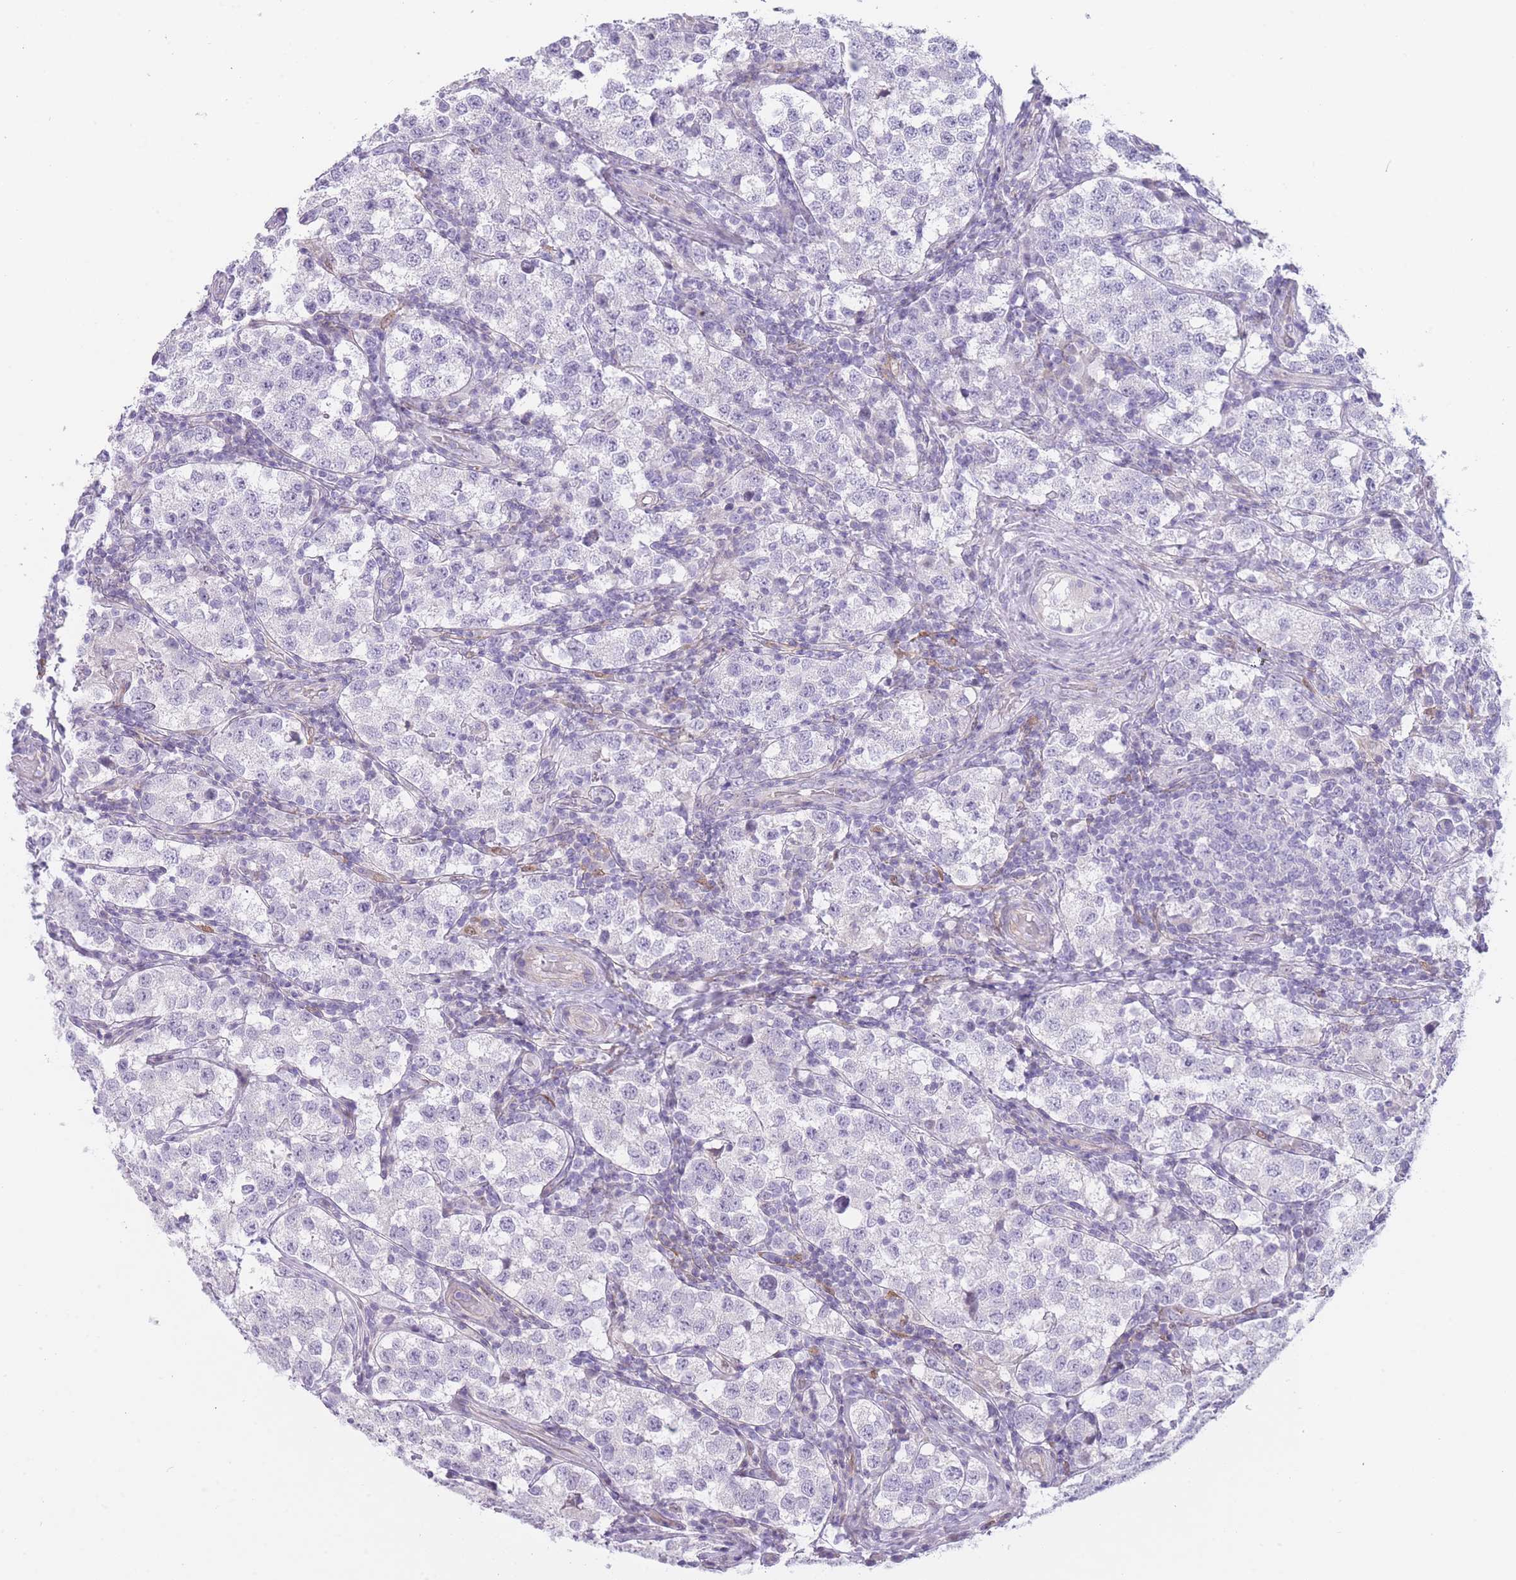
{"staining": {"intensity": "negative", "quantity": "none", "location": "none"}, "tissue": "testis cancer", "cell_type": "Tumor cells", "image_type": "cancer", "snomed": [{"axis": "morphology", "description": "Seminoma, NOS"}, {"axis": "topography", "description": "Testis"}], "caption": "IHC image of human seminoma (testis) stained for a protein (brown), which demonstrates no expression in tumor cells.", "gene": "IMPG1", "patient": {"sex": "male", "age": 34}}